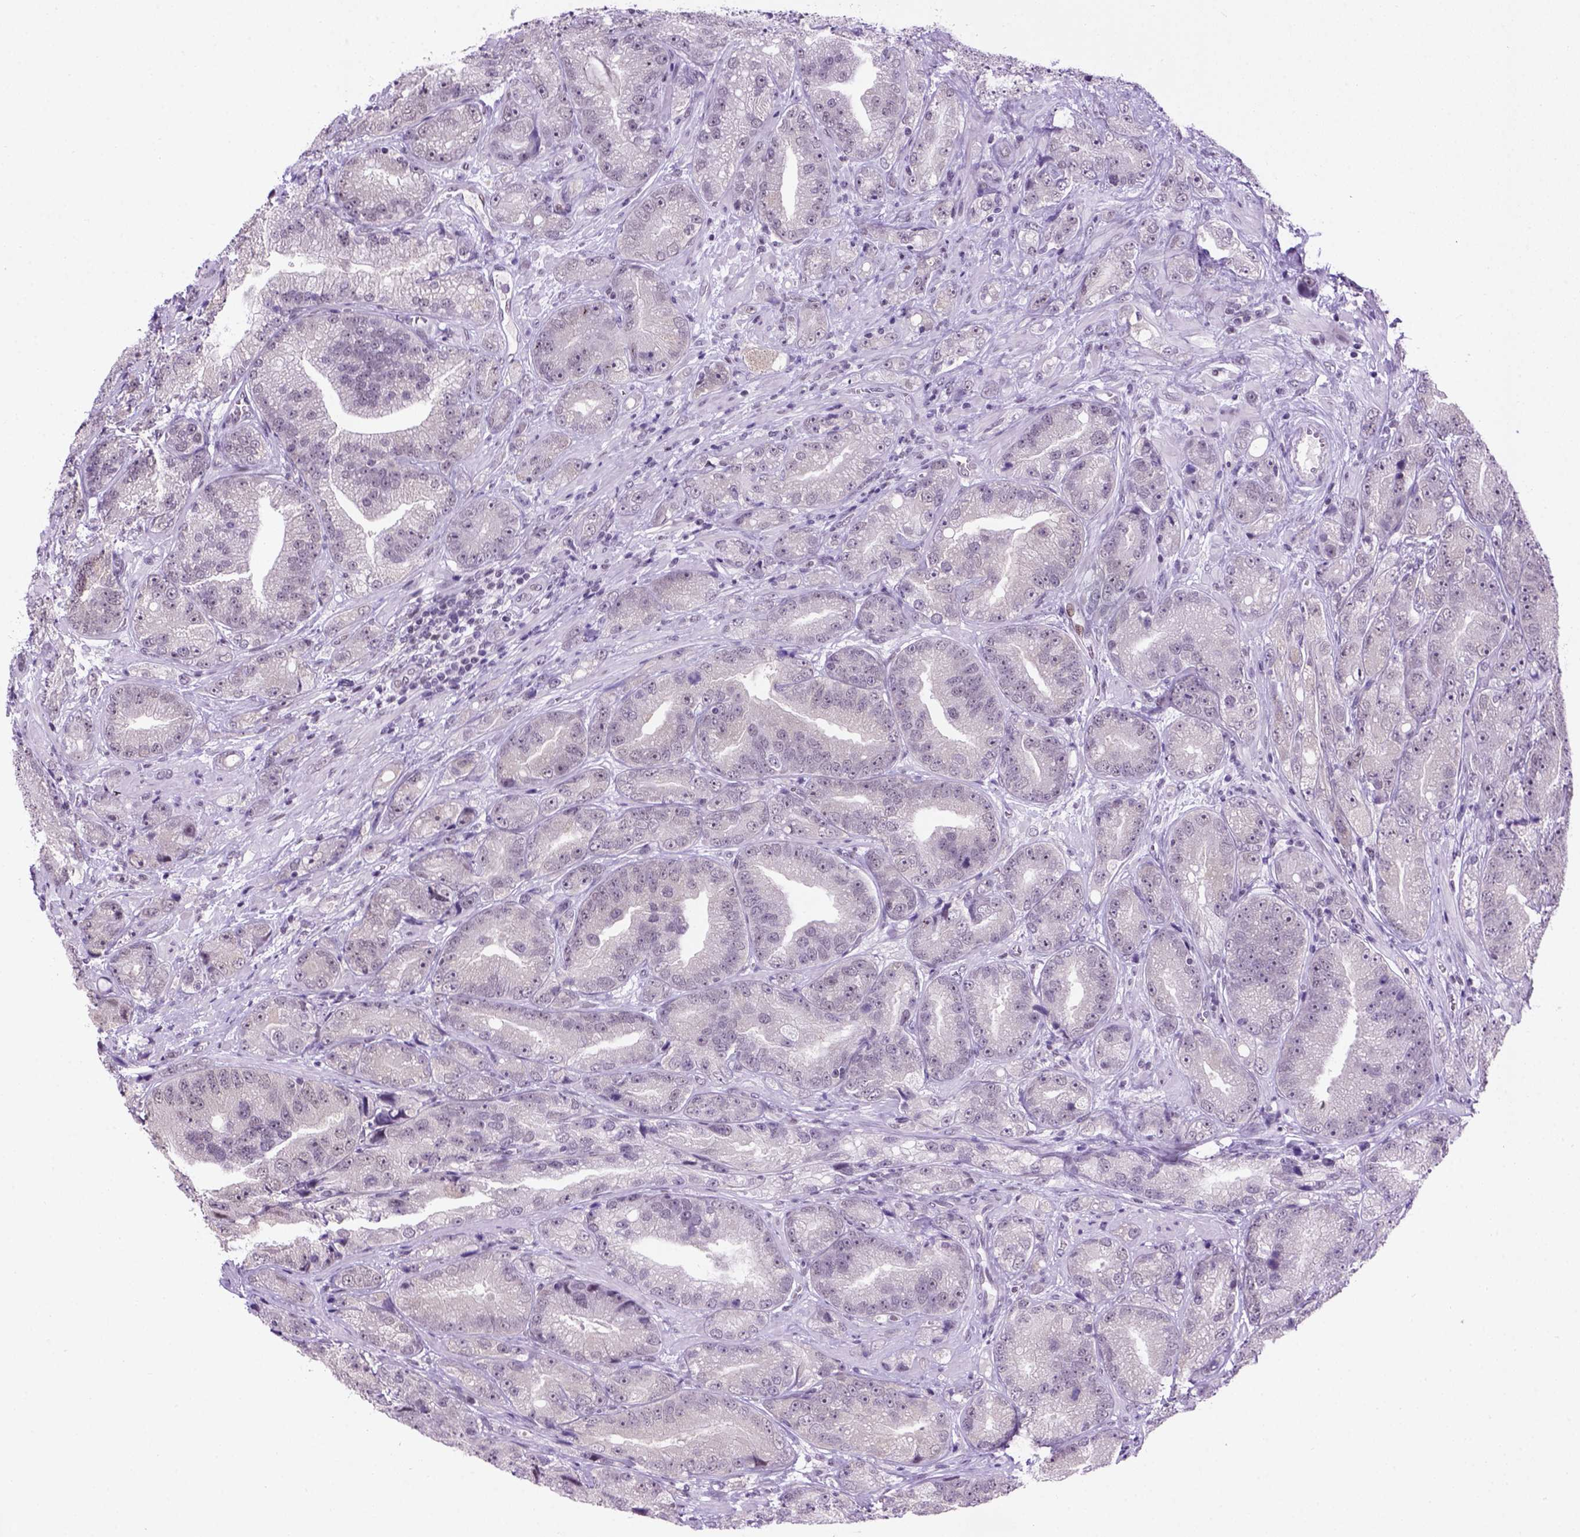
{"staining": {"intensity": "negative", "quantity": "none", "location": "none"}, "tissue": "prostate cancer", "cell_type": "Tumor cells", "image_type": "cancer", "snomed": [{"axis": "morphology", "description": "Adenocarcinoma, NOS"}, {"axis": "topography", "description": "Prostate"}], "caption": "The micrograph demonstrates no staining of tumor cells in prostate cancer (adenocarcinoma). (DAB immunohistochemistry visualized using brightfield microscopy, high magnification).", "gene": "TBPL1", "patient": {"sex": "male", "age": 63}}